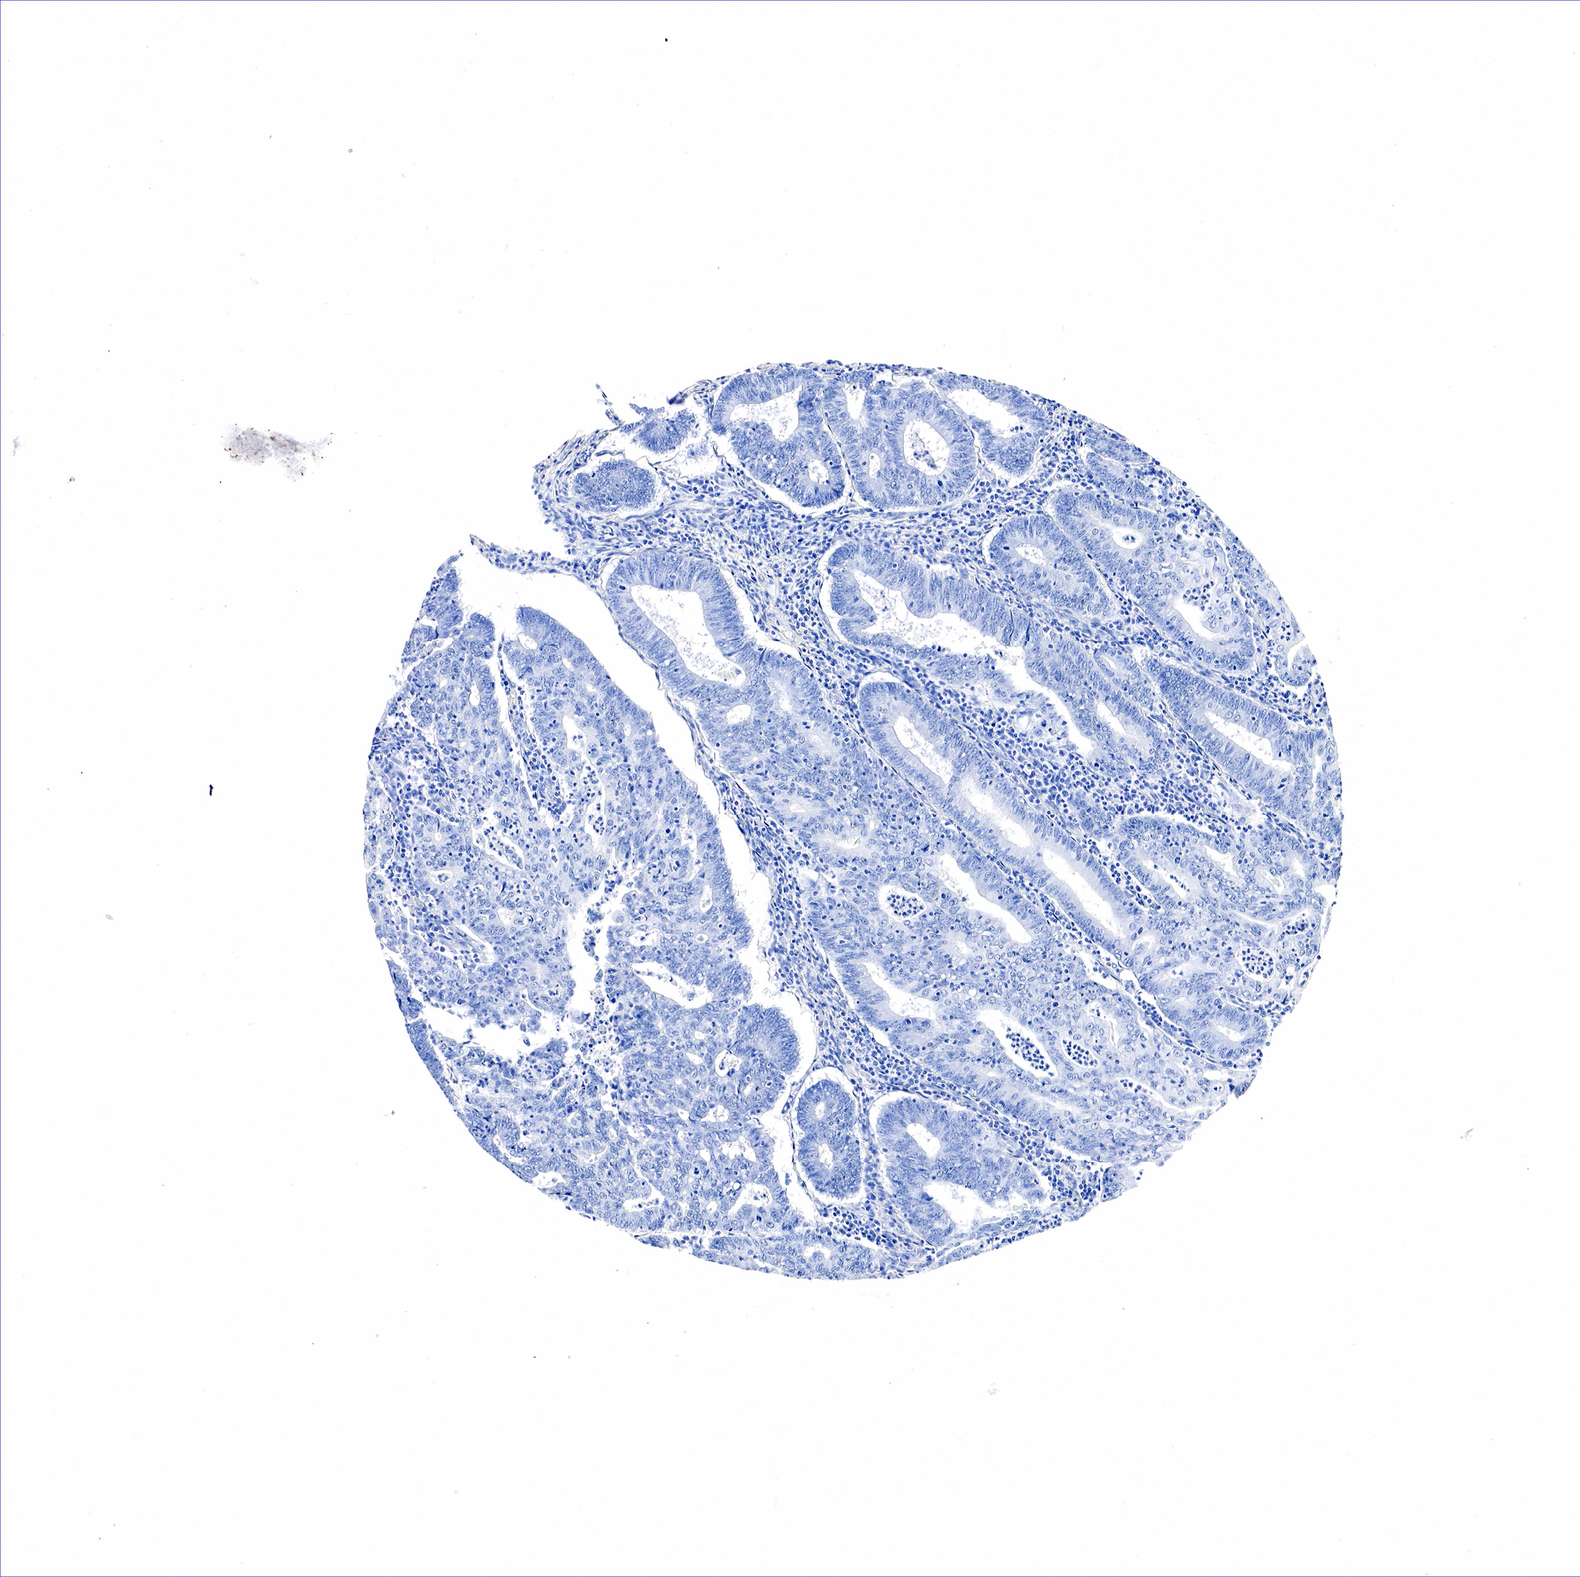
{"staining": {"intensity": "negative", "quantity": "none", "location": "none"}, "tissue": "endometrial cancer", "cell_type": "Tumor cells", "image_type": "cancer", "snomed": [{"axis": "morphology", "description": "Adenocarcinoma, NOS"}, {"axis": "topography", "description": "Endometrium"}], "caption": "The histopathology image displays no significant expression in tumor cells of endometrial cancer (adenocarcinoma).", "gene": "ACP3", "patient": {"sex": "female", "age": 60}}